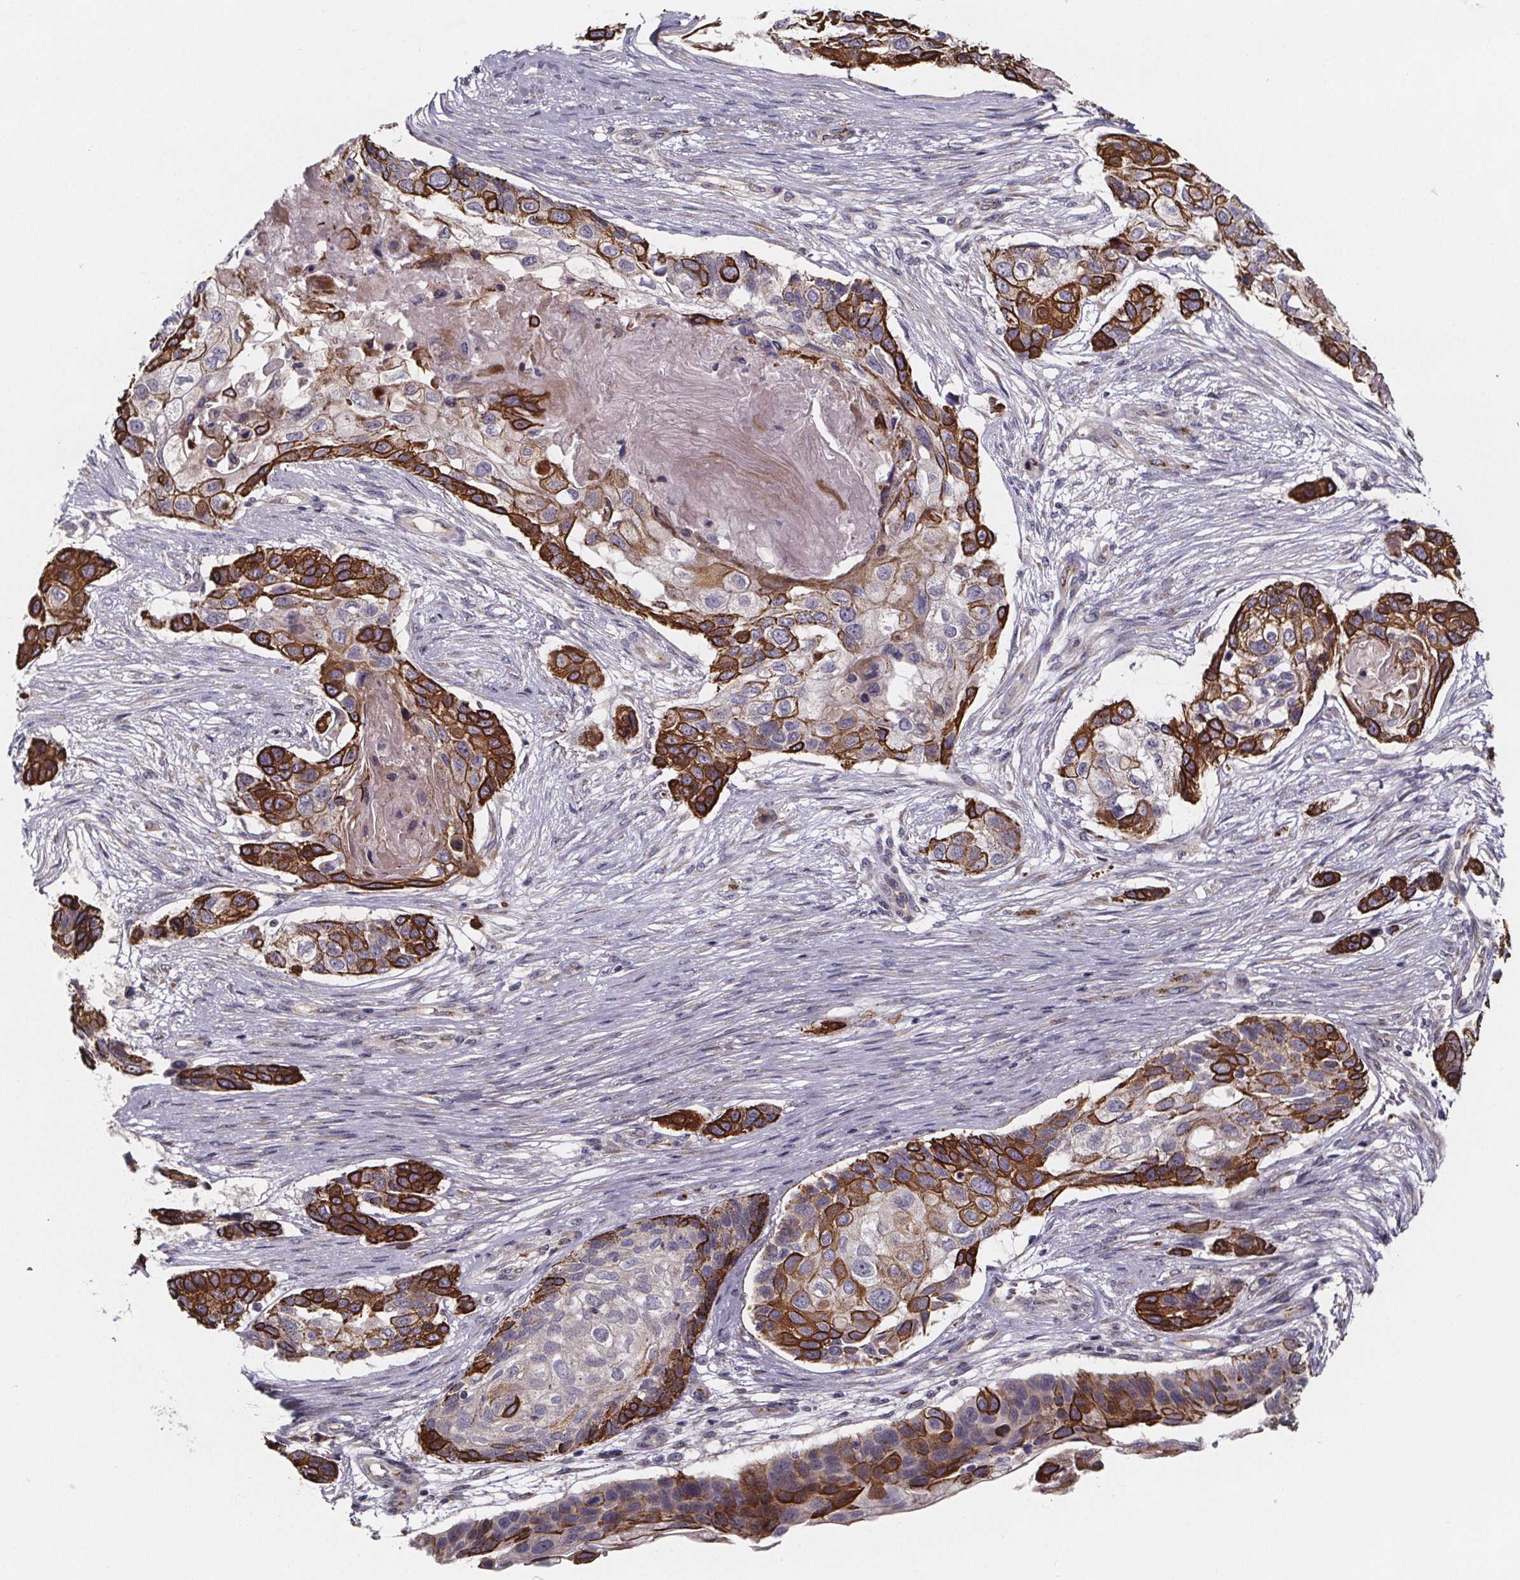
{"staining": {"intensity": "strong", "quantity": "25%-75%", "location": "cytoplasmic/membranous"}, "tissue": "lung cancer", "cell_type": "Tumor cells", "image_type": "cancer", "snomed": [{"axis": "morphology", "description": "Squamous cell carcinoma, NOS"}, {"axis": "topography", "description": "Lung"}], "caption": "Protein staining of lung cancer tissue reveals strong cytoplasmic/membranous expression in approximately 25%-75% of tumor cells.", "gene": "NDST1", "patient": {"sex": "male", "age": 69}}